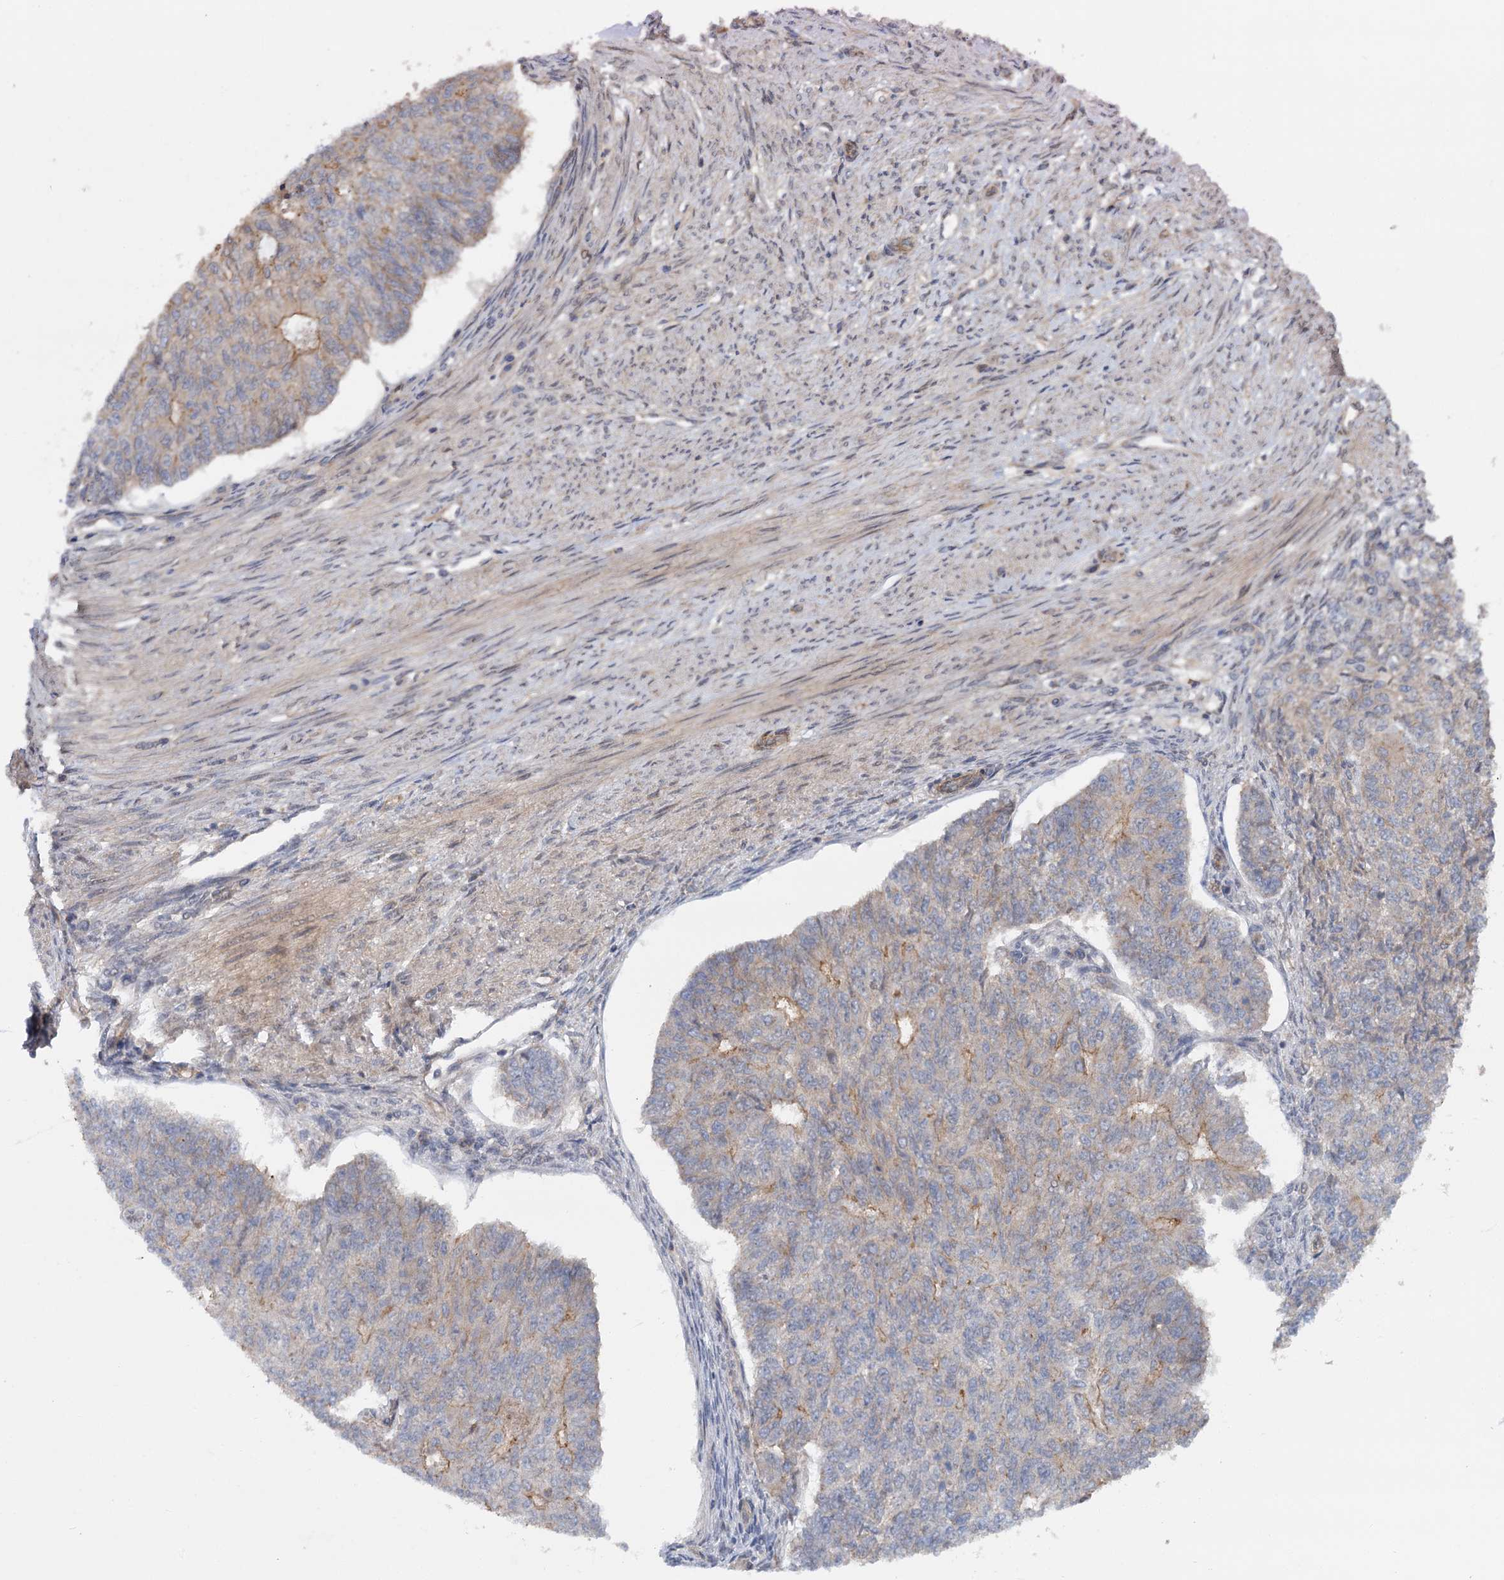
{"staining": {"intensity": "moderate", "quantity": "<25%", "location": "cytoplasmic/membranous"}, "tissue": "endometrial cancer", "cell_type": "Tumor cells", "image_type": "cancer", "snomed": [{"axis": "morphology", "description": "Adenocarcinoma, NOS"}, {"axis": "topography", "description": "Endometrium"}], "caption": "Endometrial adenocarcinoma stained for a protein (brown) shows moderate cytoplasmic/membranous positive positivity in approximately <25% of tumor cells.", "gene": "ZNF324", "patient": {"sex": "female", "age": 32}}